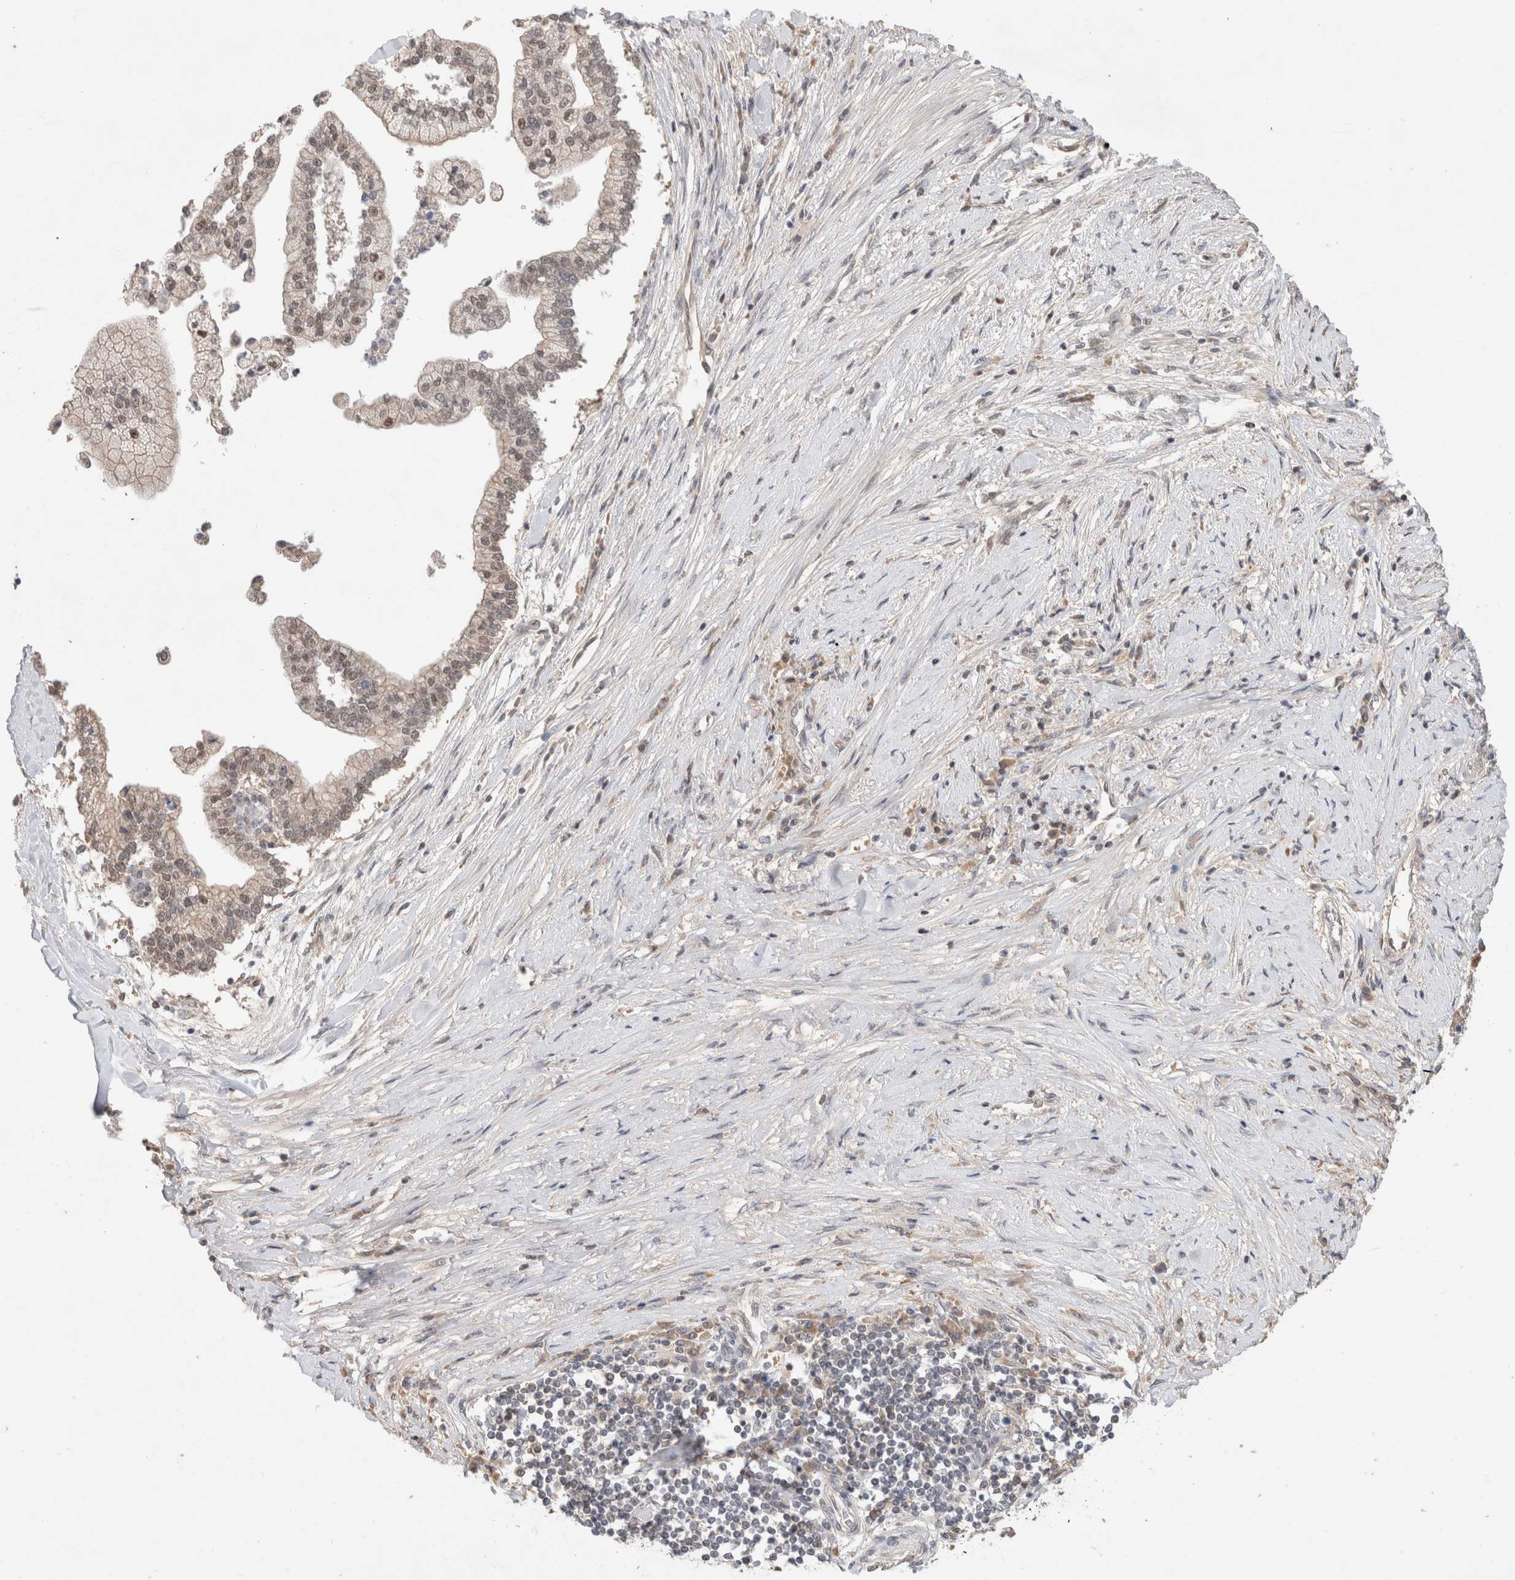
{"staining": {"intensity": "weak", "quantity": "<25%", "location": "cytoplasmic/membranous,nuclear"}, "tissue": "liver cancer", "cell_type": "Tumor cells", "image_type": "cancer", "snomed": [{"axis": "morphology", "description": "Cholangiocarcinoma"}, {"axis": "topography", "description": "Liver"}], "caption": "Immunohistochemistry micrograph of cholangiocarcinoma (liver) stained for a protein (brown), which exhibits no positivity in tumor cells.", "gene": "SYDE2", "patient": {"sex": "male", "age": 50}}